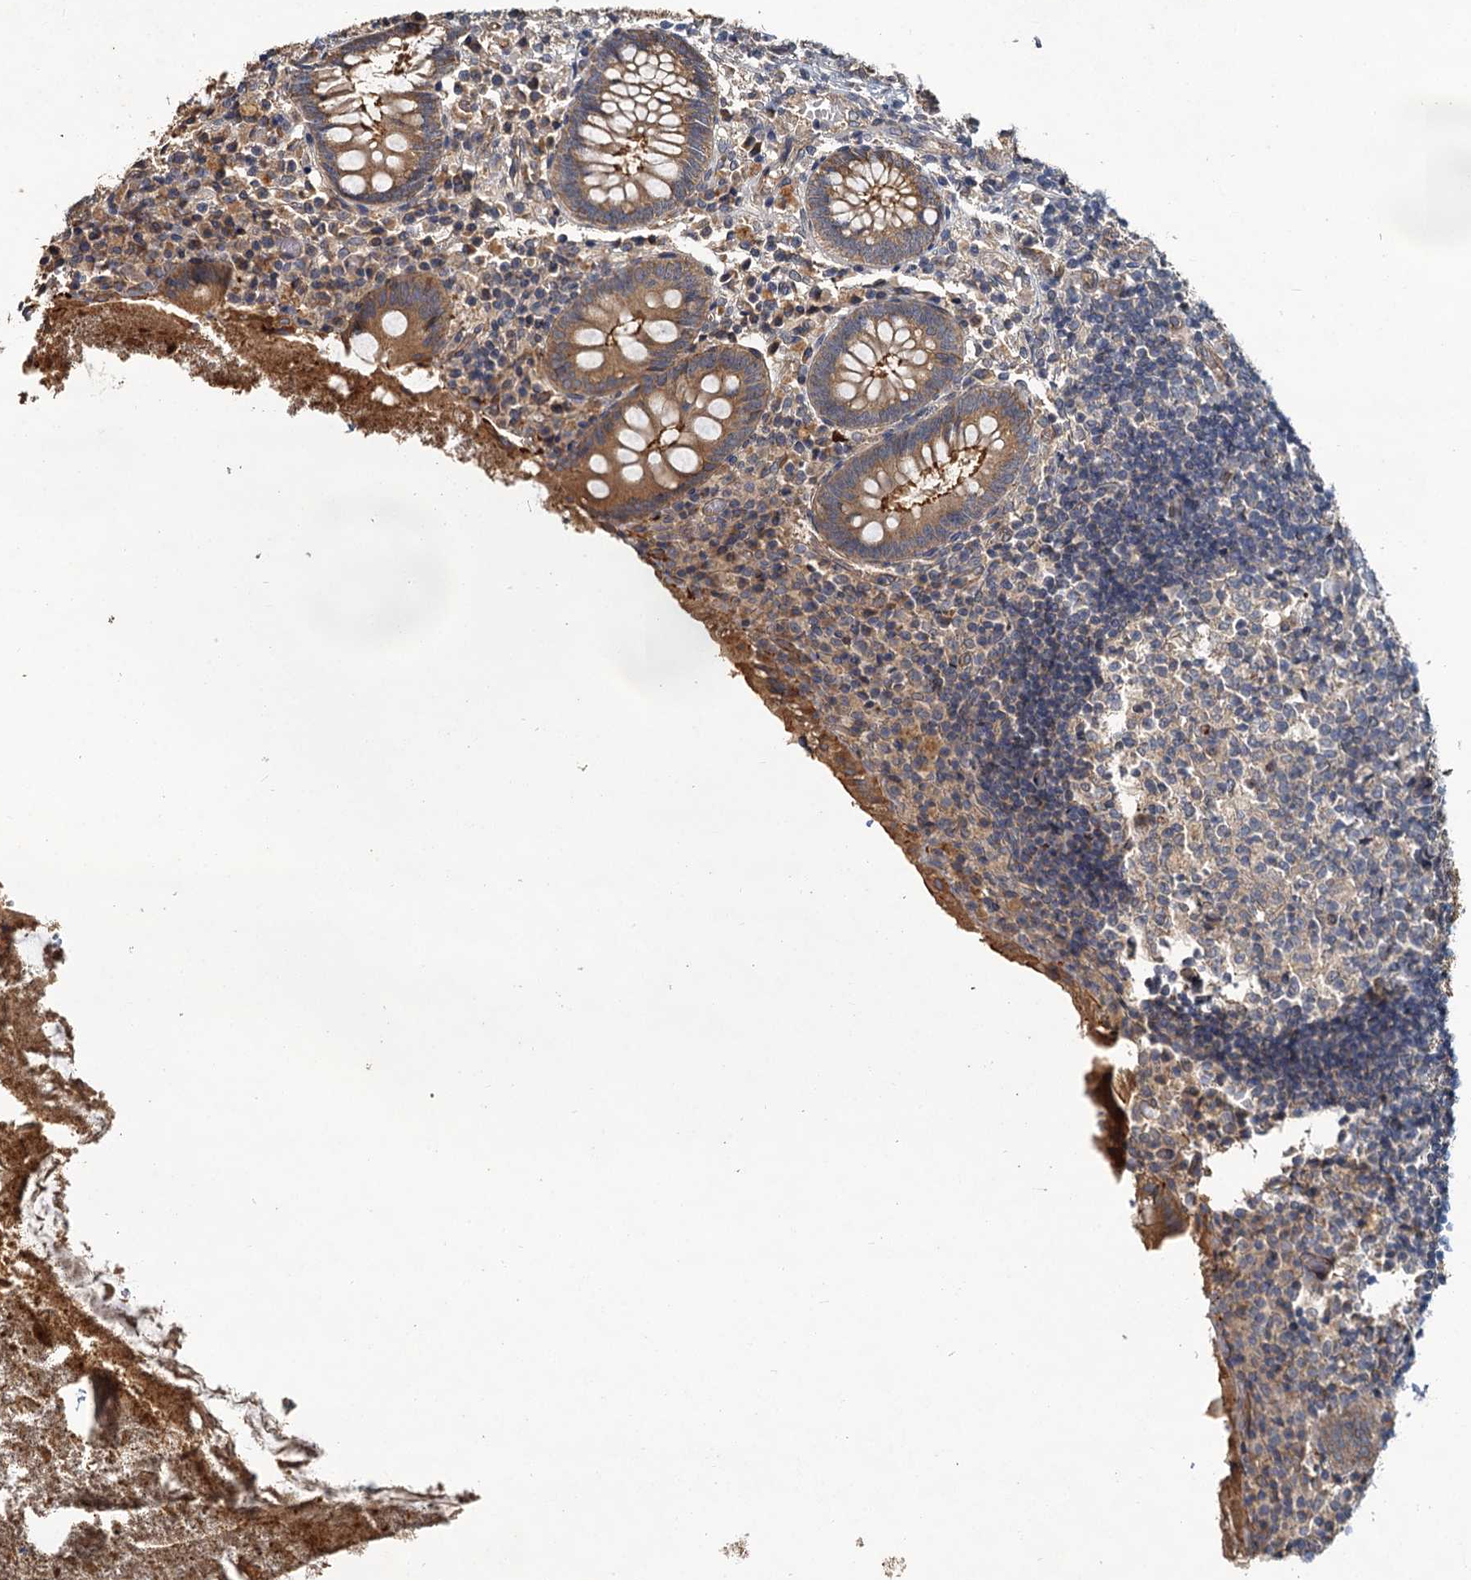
{"staining": {"intensity": "moderate", "quantity": ">75%", "location": "cytoplasmic/membranous"}, "tissue": "appendix", "cell_type": "Glandular cells", "image_type": "normal", "snomed": [{"axis": "morphology", "description": "Normal tissue, NOS"}, {"axis": "topography", "description": "Appendix"}], "caption": "Unremarkable appendix displays moderate cytoplasmic/membranous positivity in approximately >75% of glandular cells.", "gene": "ZNF324", "patient": {"sex": "female", "age": 17}}